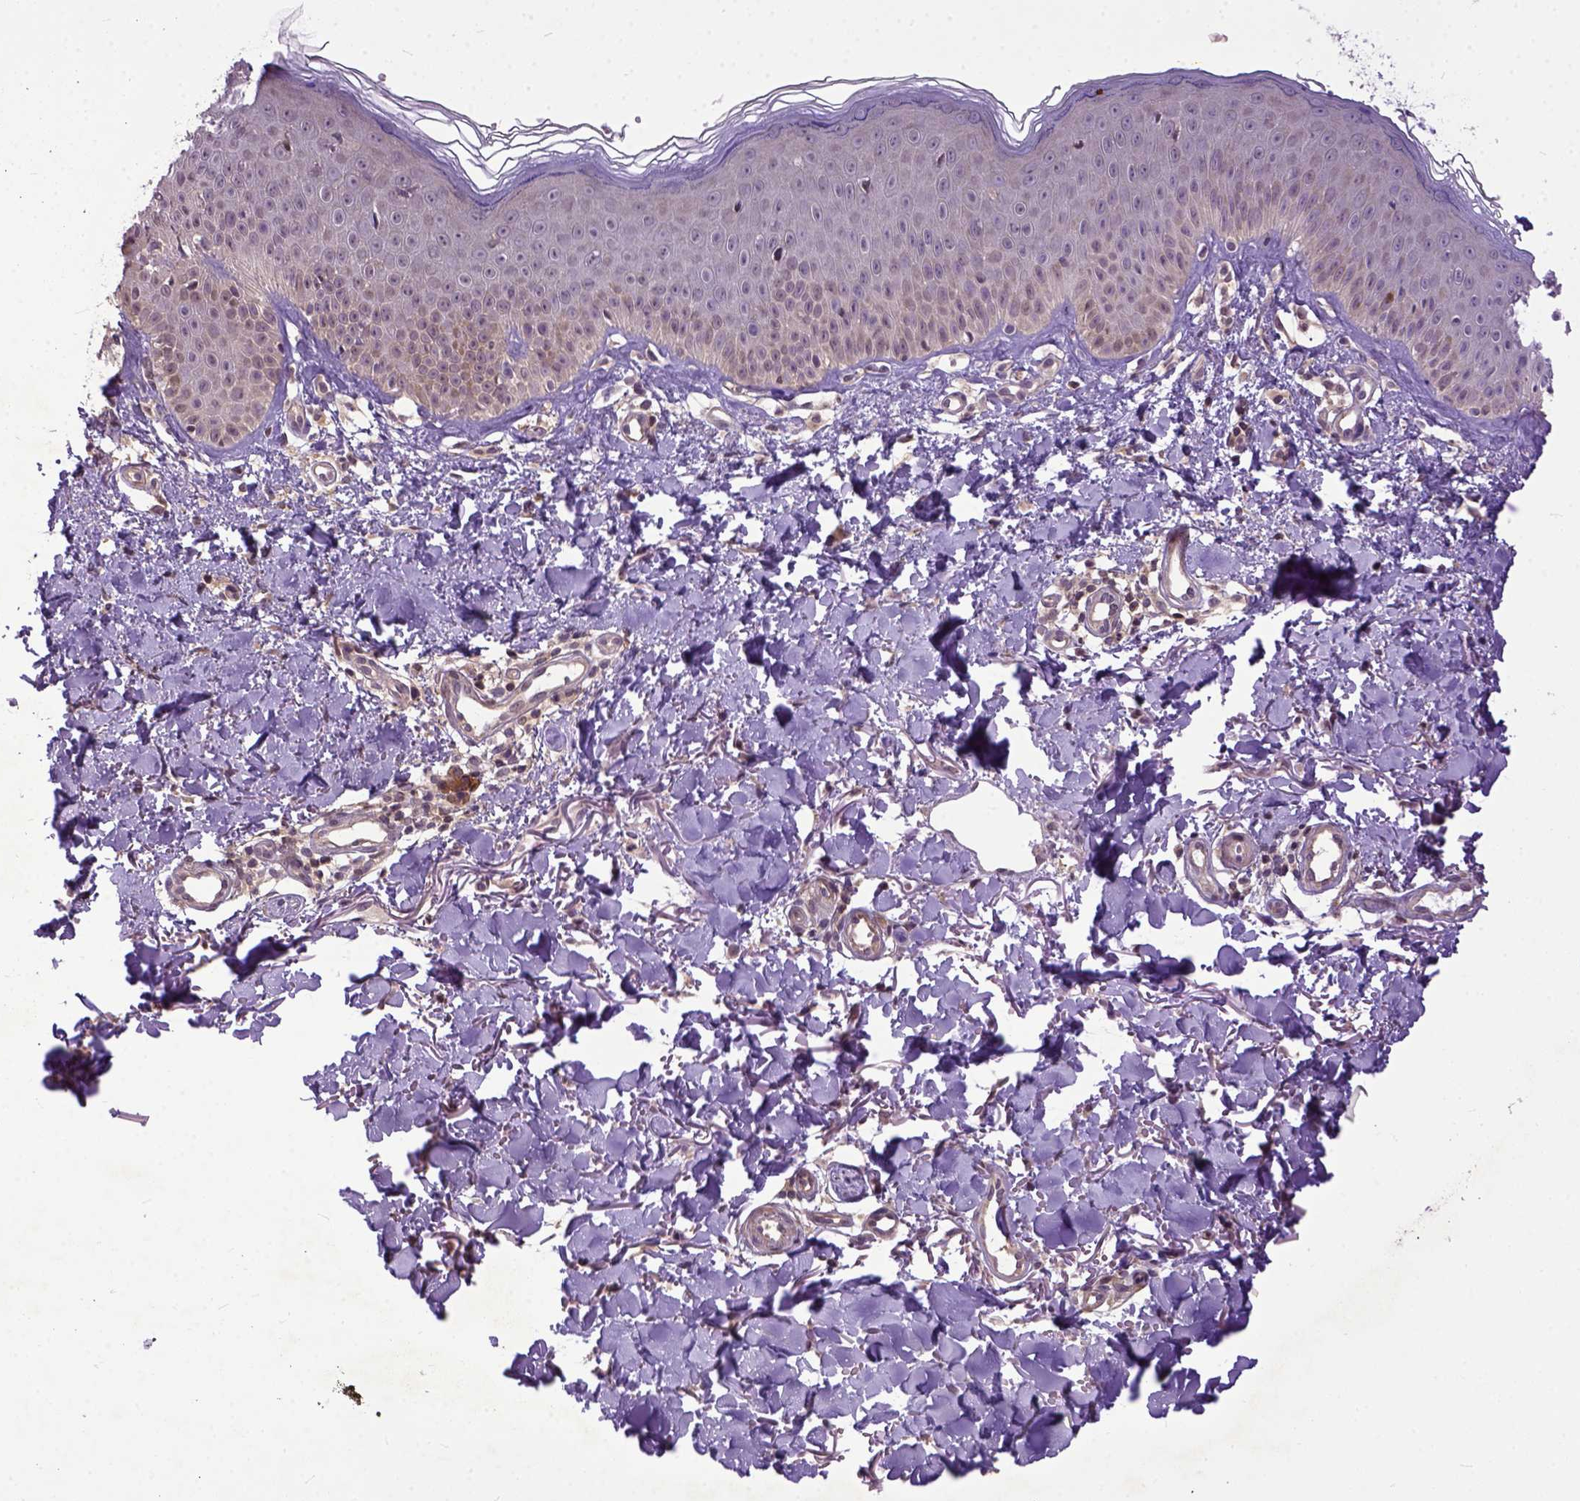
{"staining": {"intensity": "negative", "quantity": "none", "location": "none"}, "tissue": "skin cancer", "cell_type": "Tumor cells", "image_type": "cancer", "snomed": [{"axis": "morphology", "description": "Basal cell carcinoma"}, {"axis": "topography", "description": "Skin"}], "caption": "IHC image of skin basal cell carcinoma stained for a protein (brown), which shows no staining in tumor cells.", "gene": "CPNE1", "patient": {"sex": "male", "age": 78}}